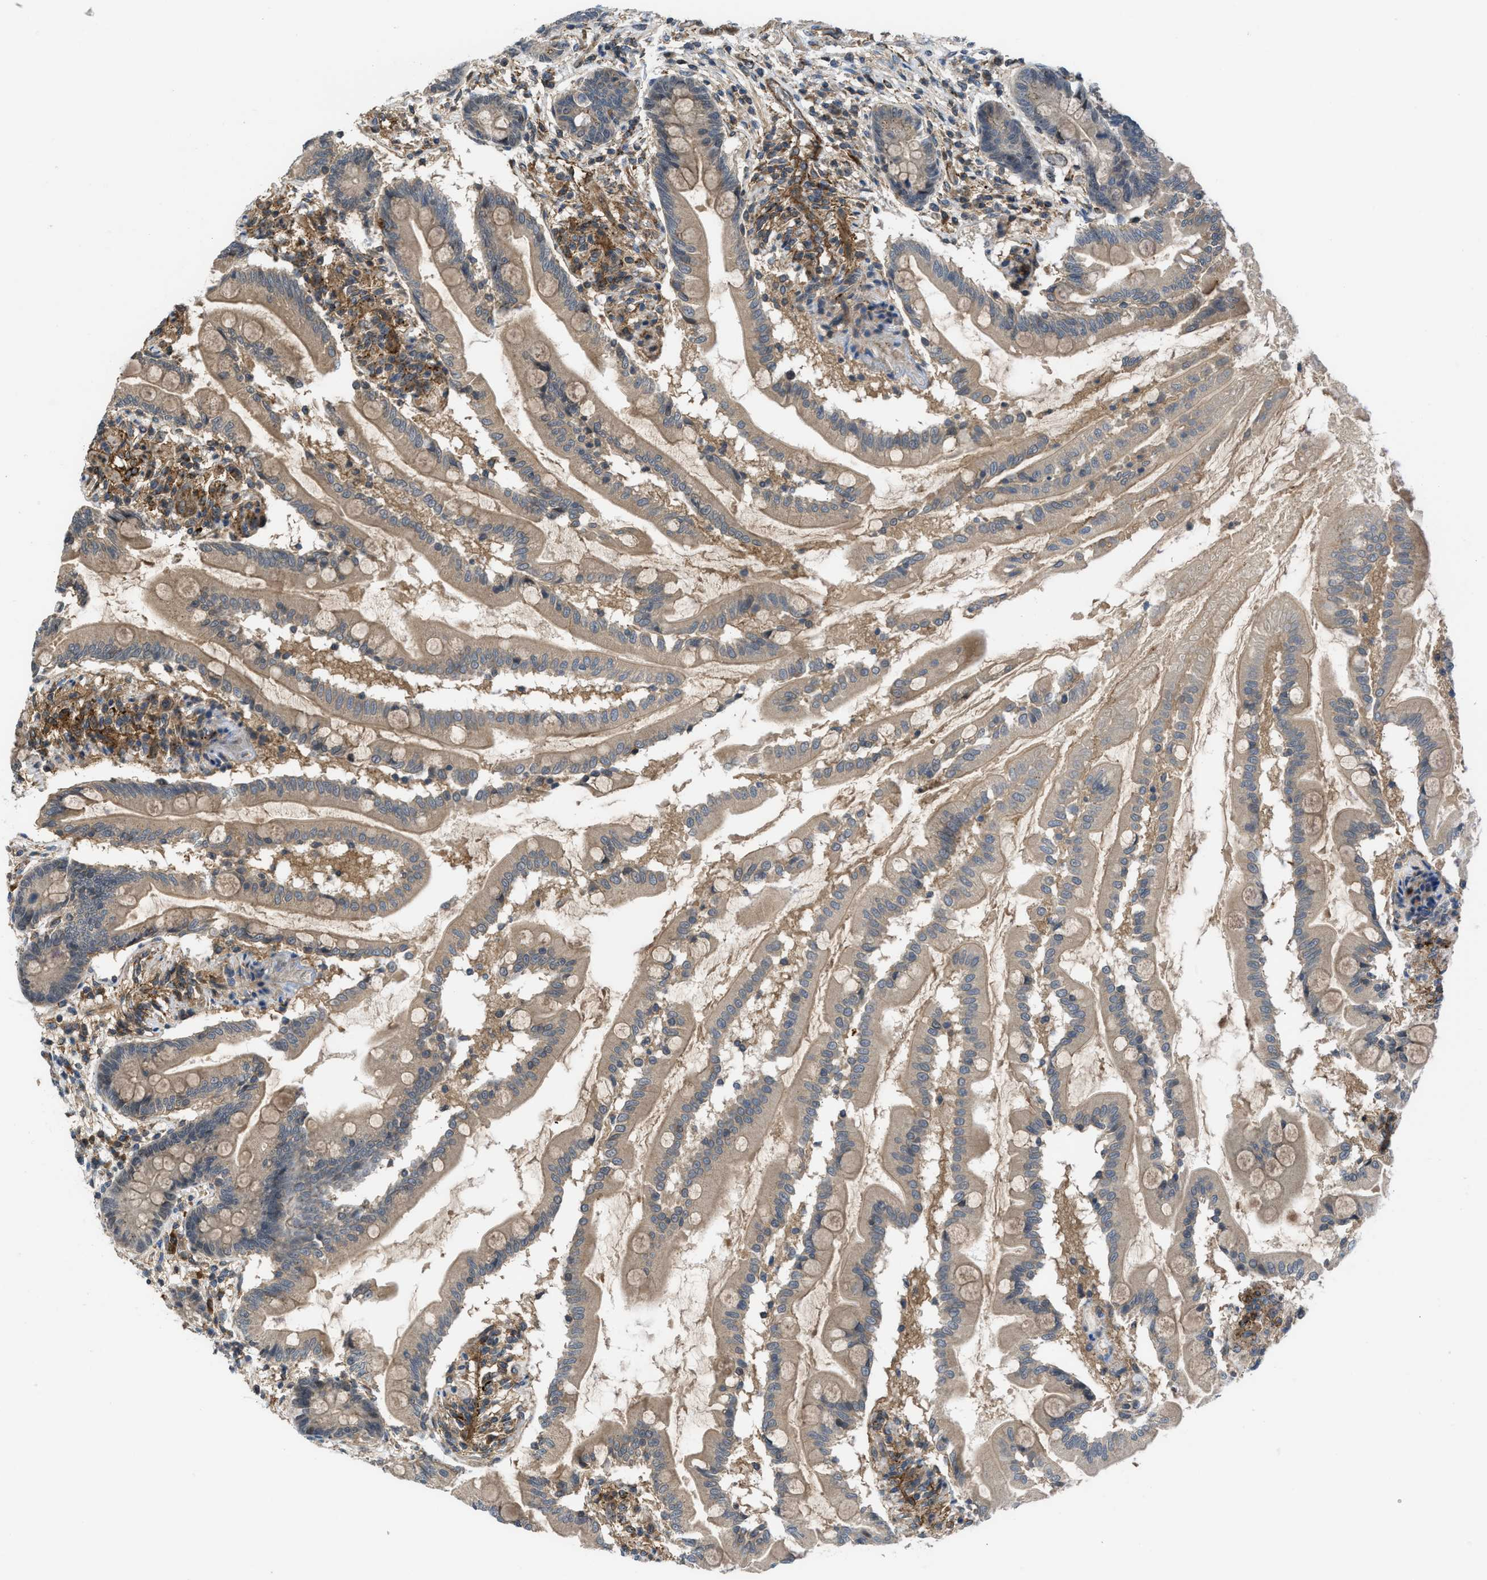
{"staining": {"intensity": "moderate", "quantity": ">75%", "location": "cytoplasmic/membranous"}, "tissue": "small intestine", "cell_type": "Glandular cells", "image_type": "normal", "snomed": [{"axis": "morphology", "description": "Normal tissue, NOS"}, {"axis": "topography", "description": "Small intestine"}], "caption": "Moderate cytoplasmic/membranous staining is present in about >75% of glandular cells in unremarkable small intestine.", "gene": "GPATCH2L", "patient": {"sex": "female", "age": 56}}